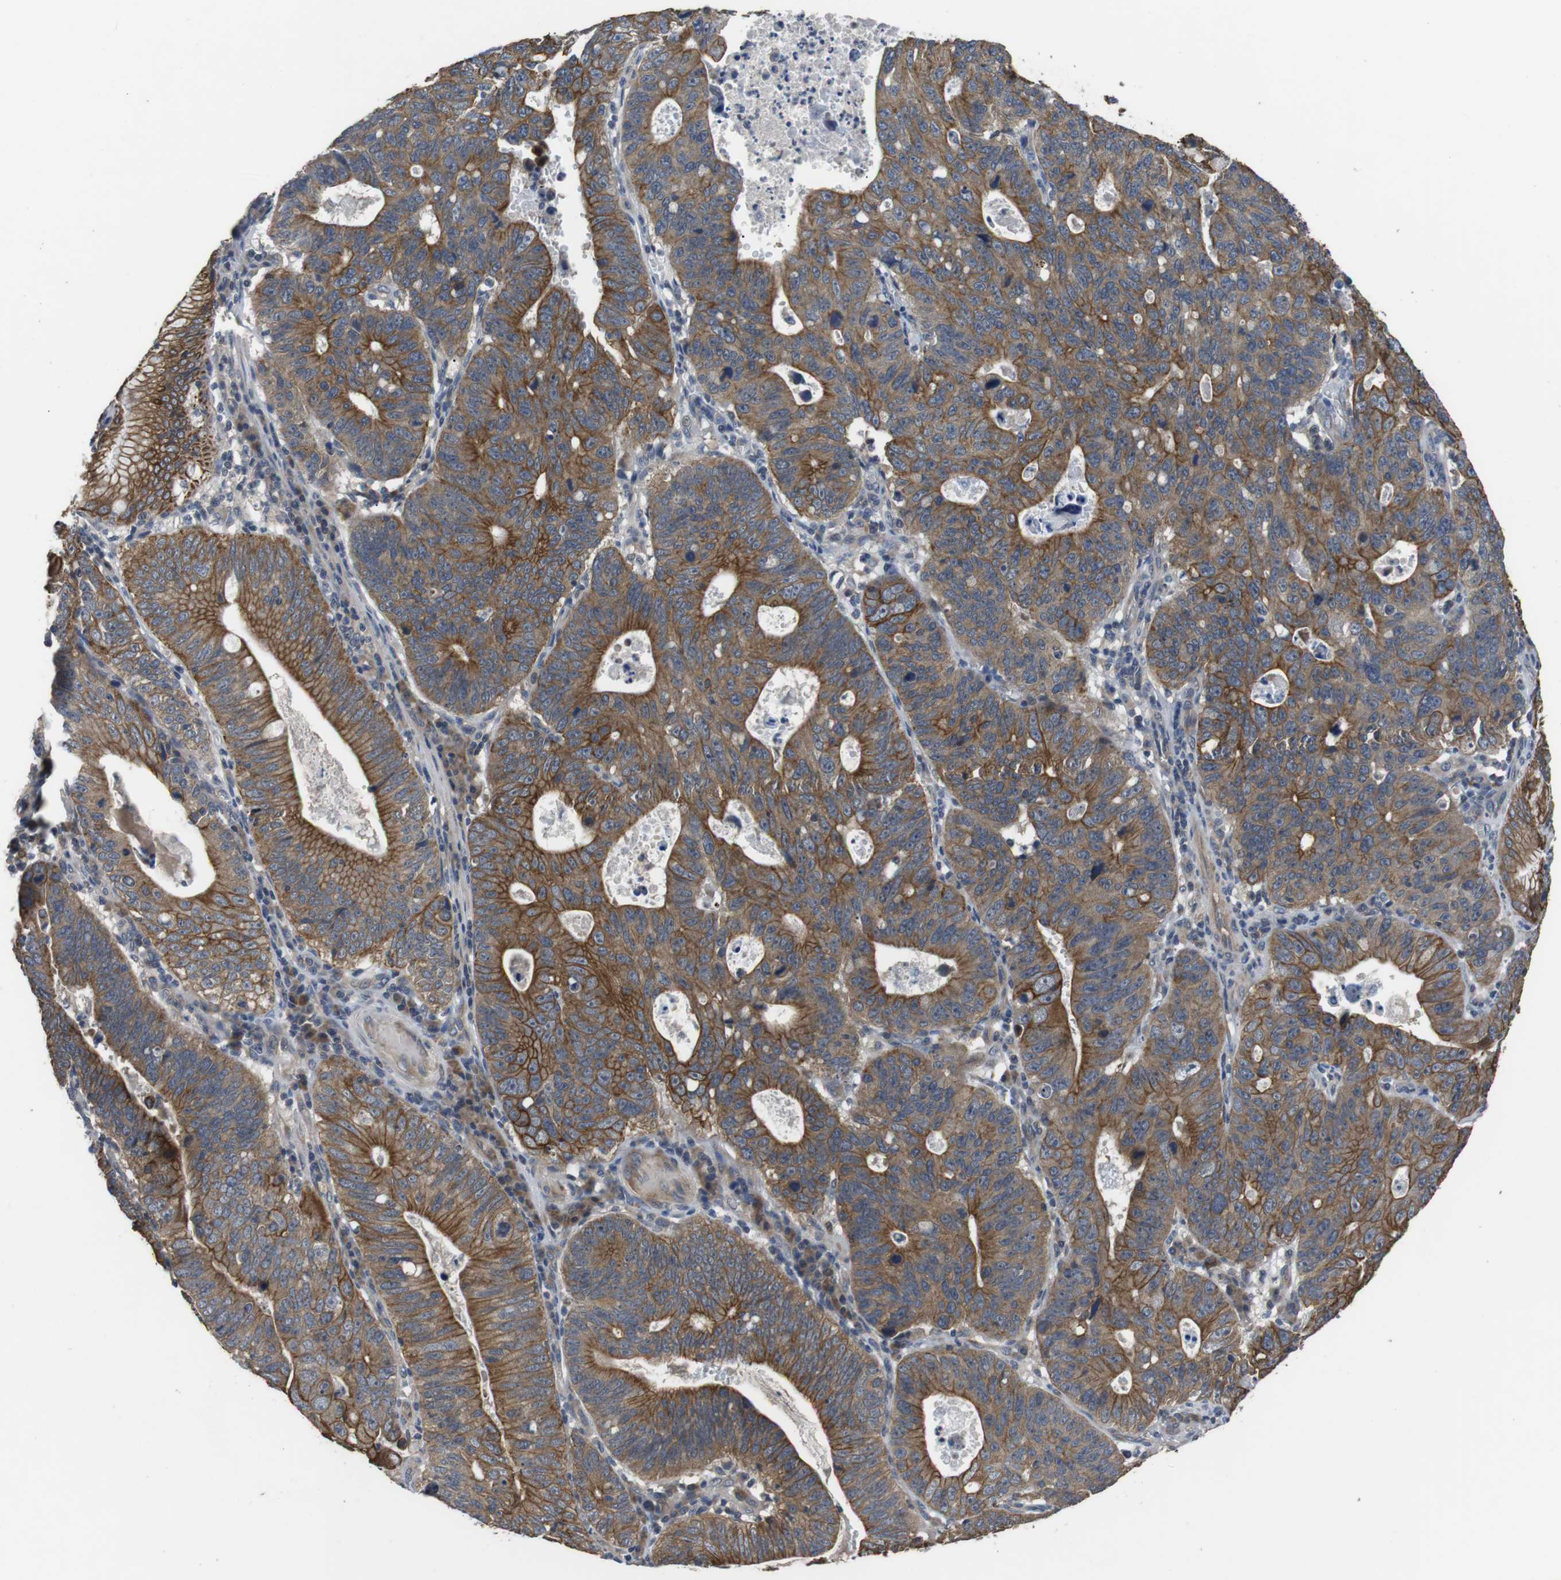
{"staining": {"intensity": "moderate", "quantity": ">75%", "location": "cytoplasmic/membranous"}, "tissue": "stomach cancer", "cell_type": "Tumor cells", "image_type": "cancer", "snomed": [{"axis": "morphology", "description": "Adenocarcinoma, NOS"}, {"axis": "topography", "description": "Stomach"}], "caption": "Brown immunohistochemical staining in stomach cancer (adenocarcinoma) shows moderate cytoplasmic/membranous expression in about >75% of tumor cells. Nuclei are stained in blue.", "gene": "ADGRL3", "patient": {"sex": "male", "age": 59}}